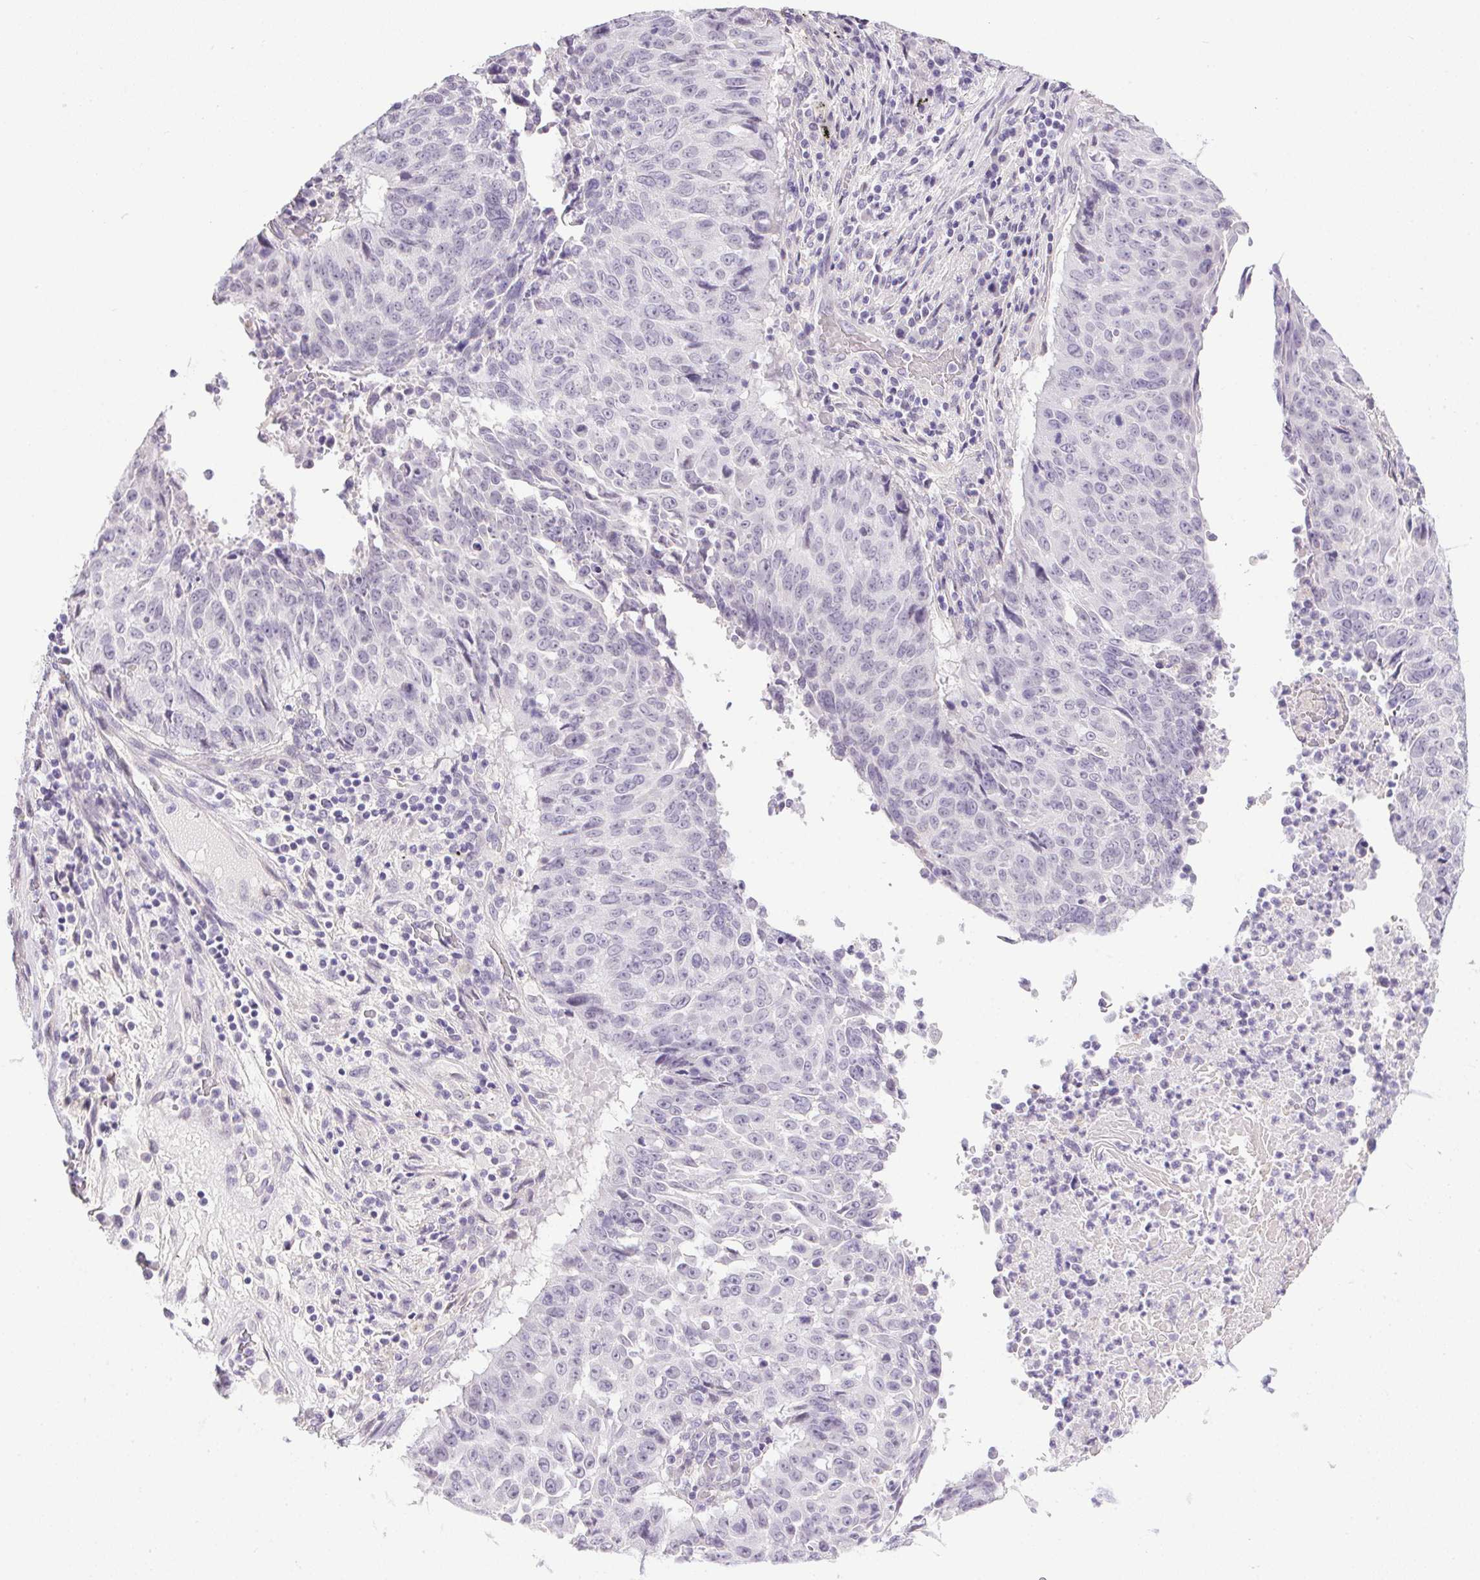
{"staining": {"intensity": "negative", "quantity": "none", "location": "none"}, "tissue": "lung cancer", "cell_type": "Tumor cells", "image_type": "cancer", "snomed": [{"axis": "morphology", "description": "Normal tissue, NOS"}, {"axis": "morphology", "description": "Squamous cell carcinoma, NOS"}, {"axis": "topography", "description": "Bronchus"}, {"axis": "topography", "description": "Lung"}], "caption": "DAB (3,3'-diaminobenzidine) immunohistochemical staining of human squamous cell carcinoma (lung) displays no significant staining in tumor cells.", "gene": "PRL", "patient": {"sex": "male", "age": 64}}